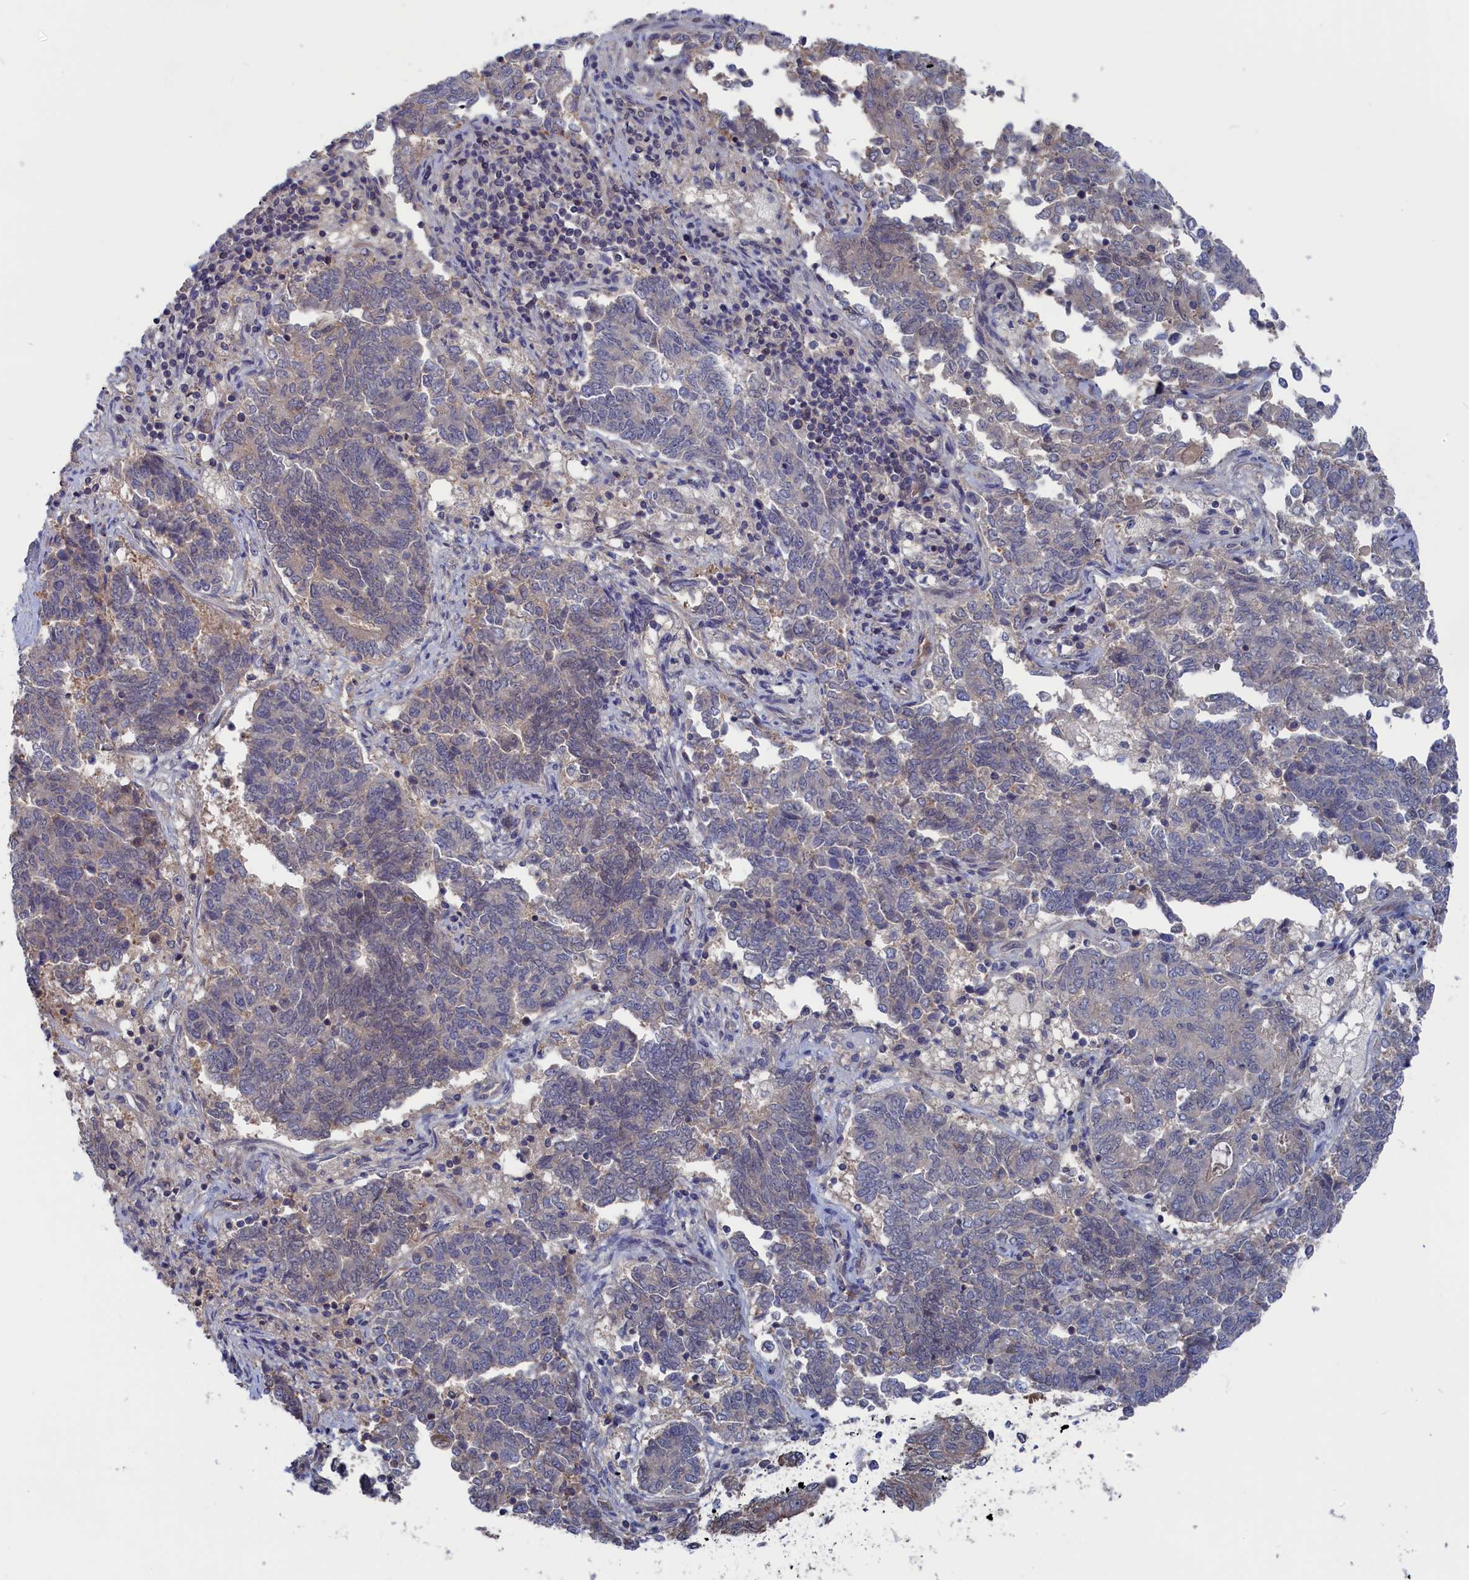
{"staining": {"intensity": "negative", "quantity": "none", "location": "none"}, "tissue": "endometrial cancer", "cell_type": "Tumor cells", "image_type": "cancer", "snomed": [{"axis": "morphology", "description": "Adenocarcinoma, NOS"}, {"axis": "topography", "description": "Endometrium"}], "caption": "The micrograph shows no staining of tumor cells in adenocarcinoma (endometrial).", "gene": "NUTF2", "patient": {"sex": "female", "age": 80}}